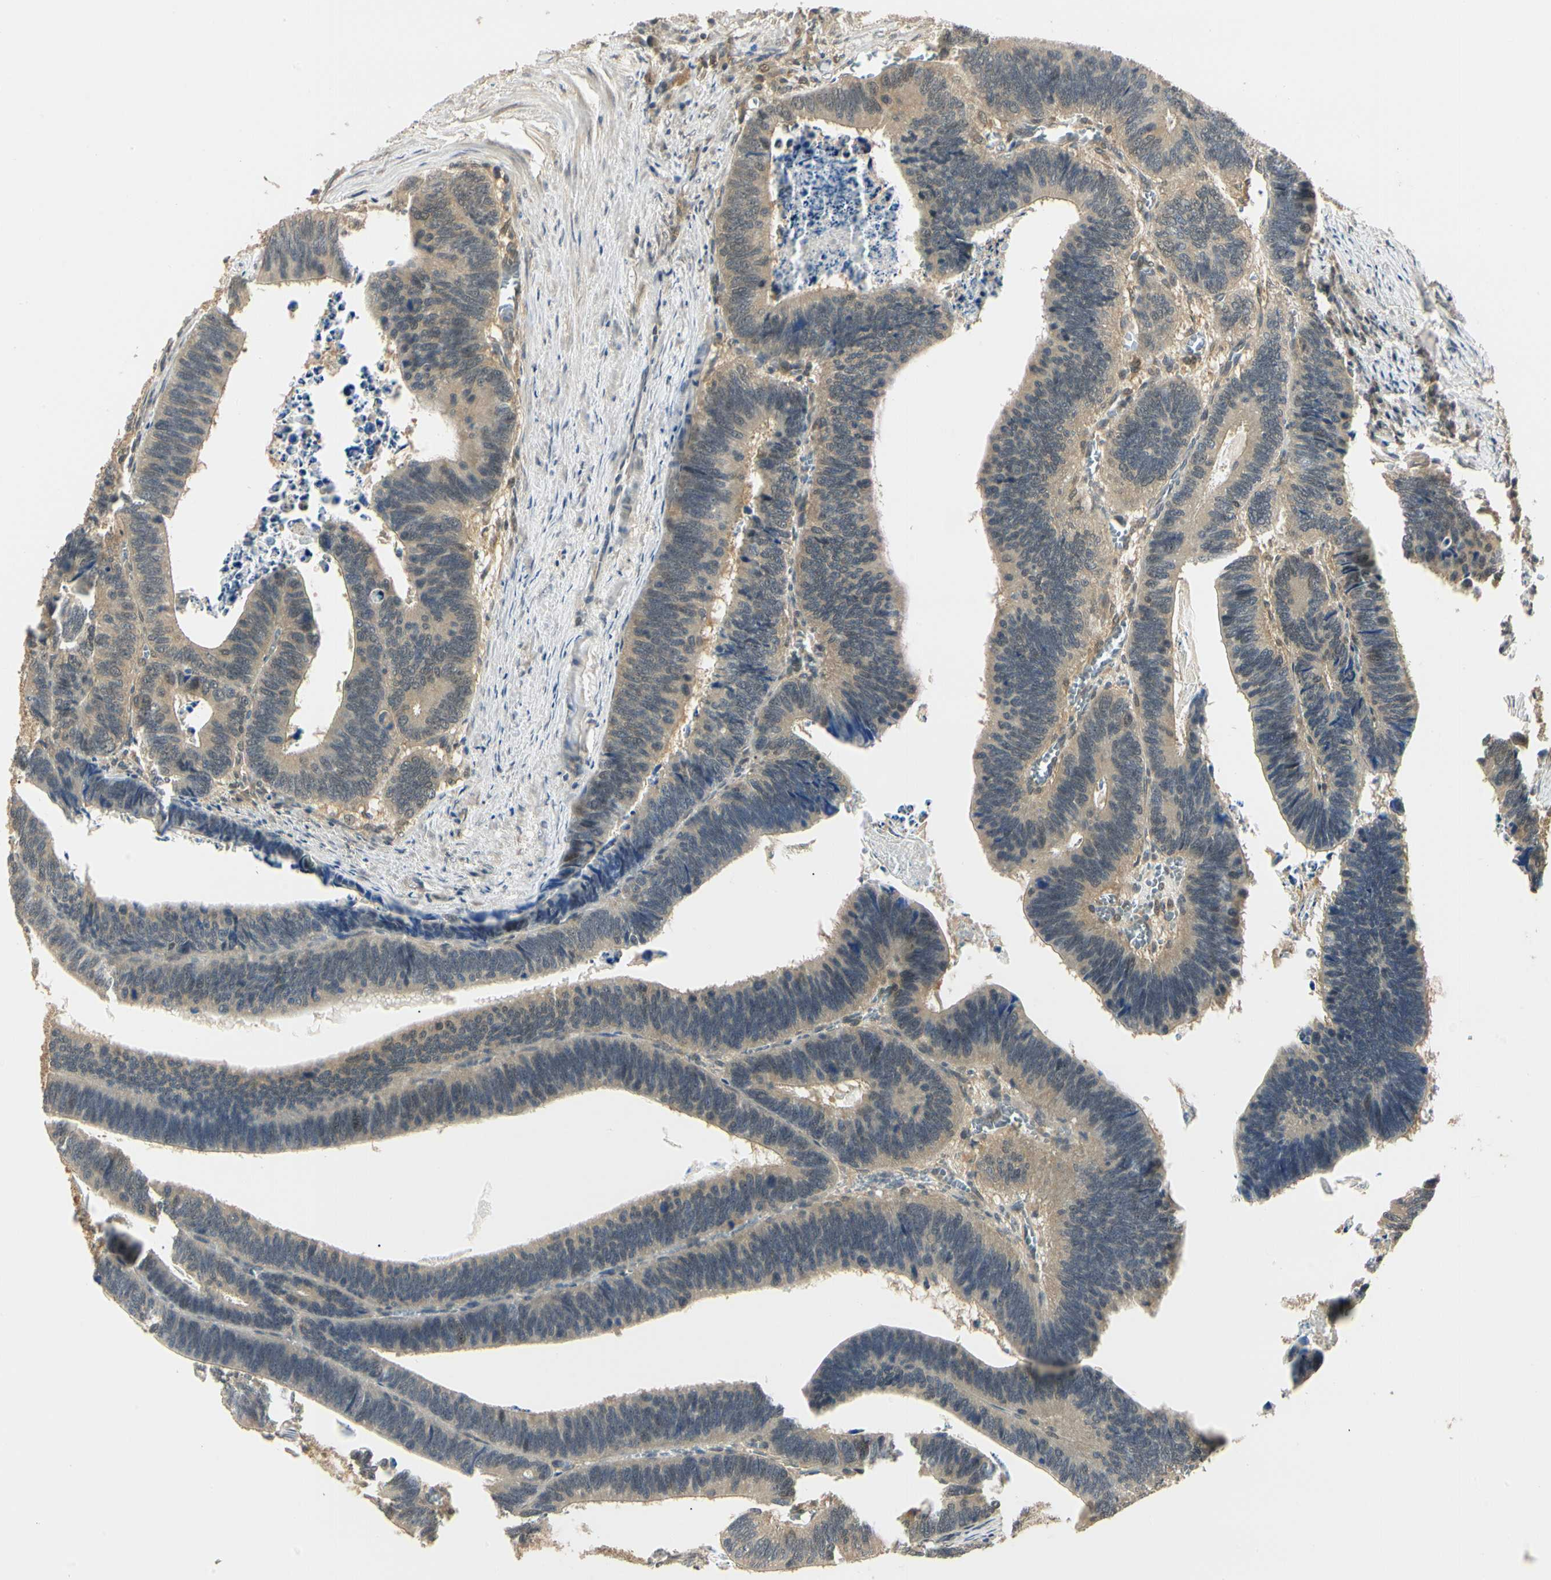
{"staining": {"intensity": "weak", "quantity": "25%-75%", "location": "cytoplasmic/membranous"}, "tissue": "colorectal cancer", "cell_type": "Tumor cells", "image_type": "cancer", "snomed": [{"axis": "morphology", "description": "Adenocarcinoma, NOS"}, {"axis": "topography", "description": "Colon"}], "caption": "The image demonstrates immunohistochemical staining of colorectal cancer. There is weak cytoplasmic/membranous expression is appreciated in about 25%-75% of tumor cells.", "gene": "UBE2Z", "patient": {"sex": "male", "age": 72}}